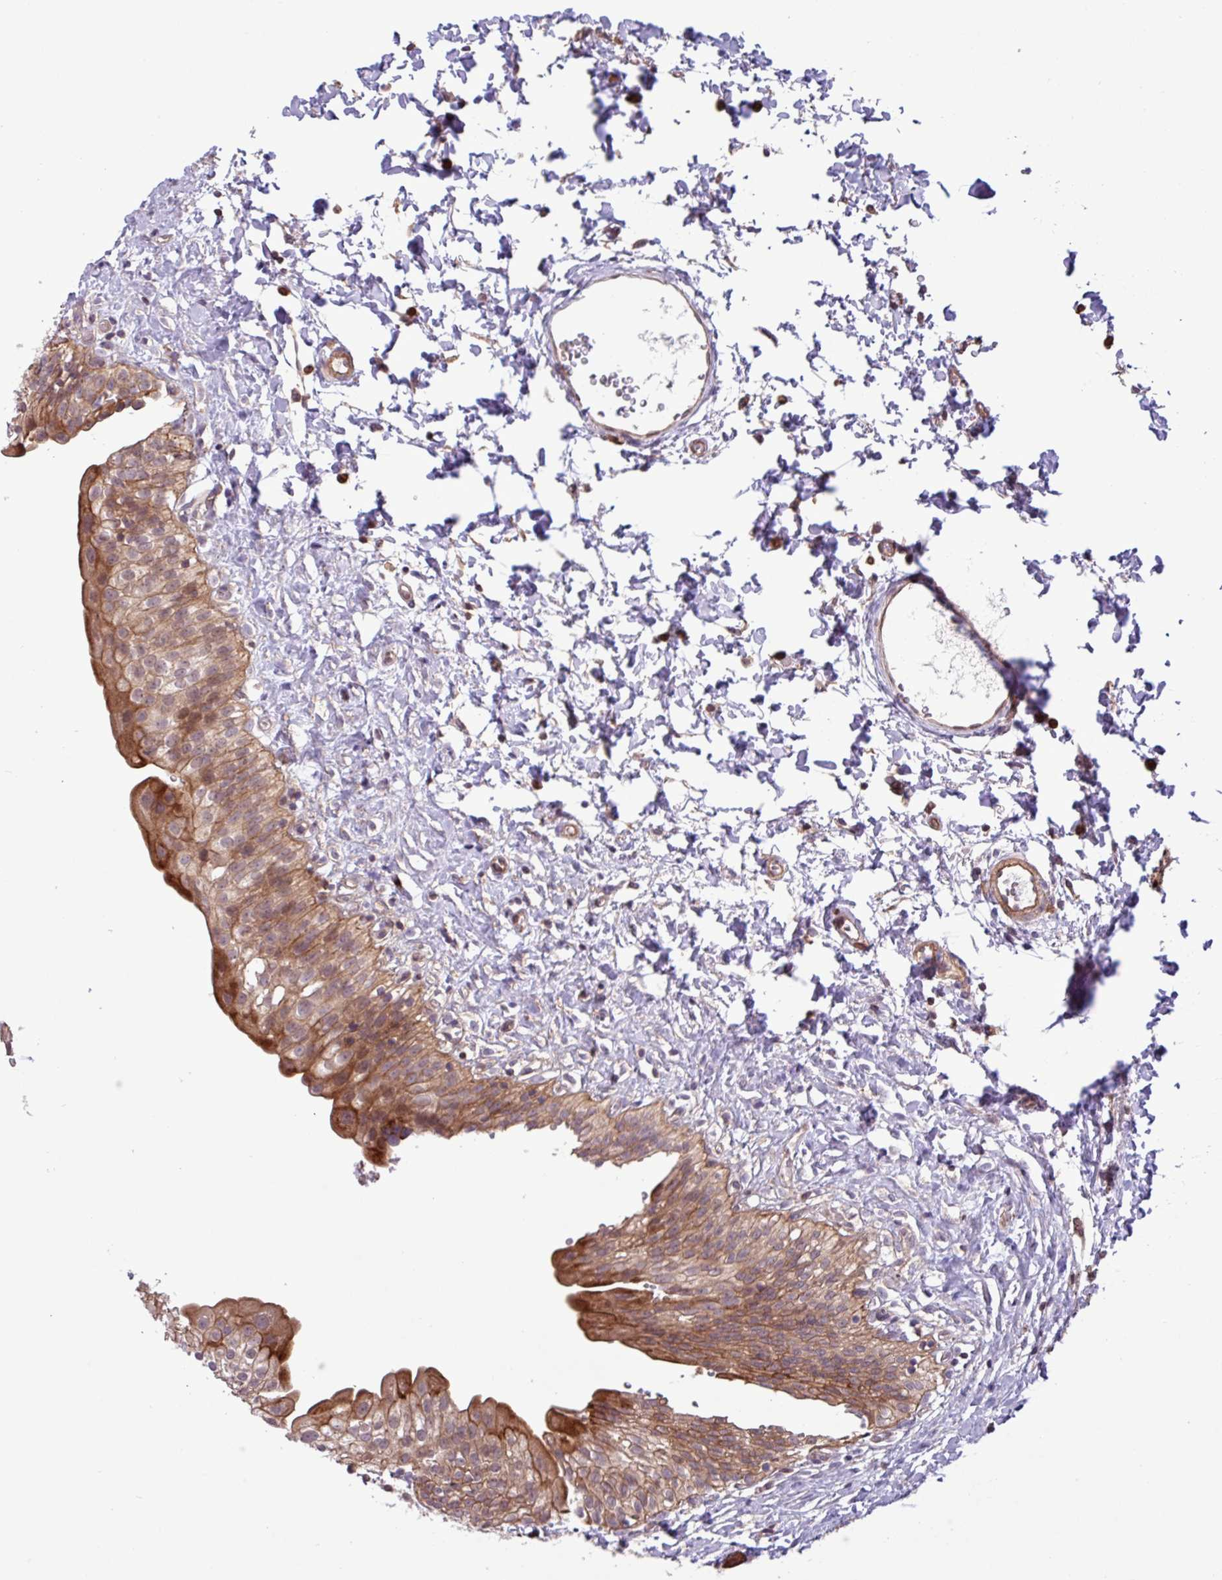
{"staining": {"intensity": "moderate", "quantity": ">75%", "location": "cytoplasmic/membranous"}, "tissue": "urinary bladder", "cell_type": "Urothelial cells", "image_type": "normal", "snomed": [{"axis": "morphology", "description": "Normal tissue, NOS"}, {"axis": "topography", "description": "Urinary bladder"}], "caption": "Protein staining by IHC reveals moderate cytoplasmic/membranous positivity in about >75% of urothelial cells in normal urinary bladder.", "gene": "CNTRL", "patient": {"sex": "male", "age": 51}}